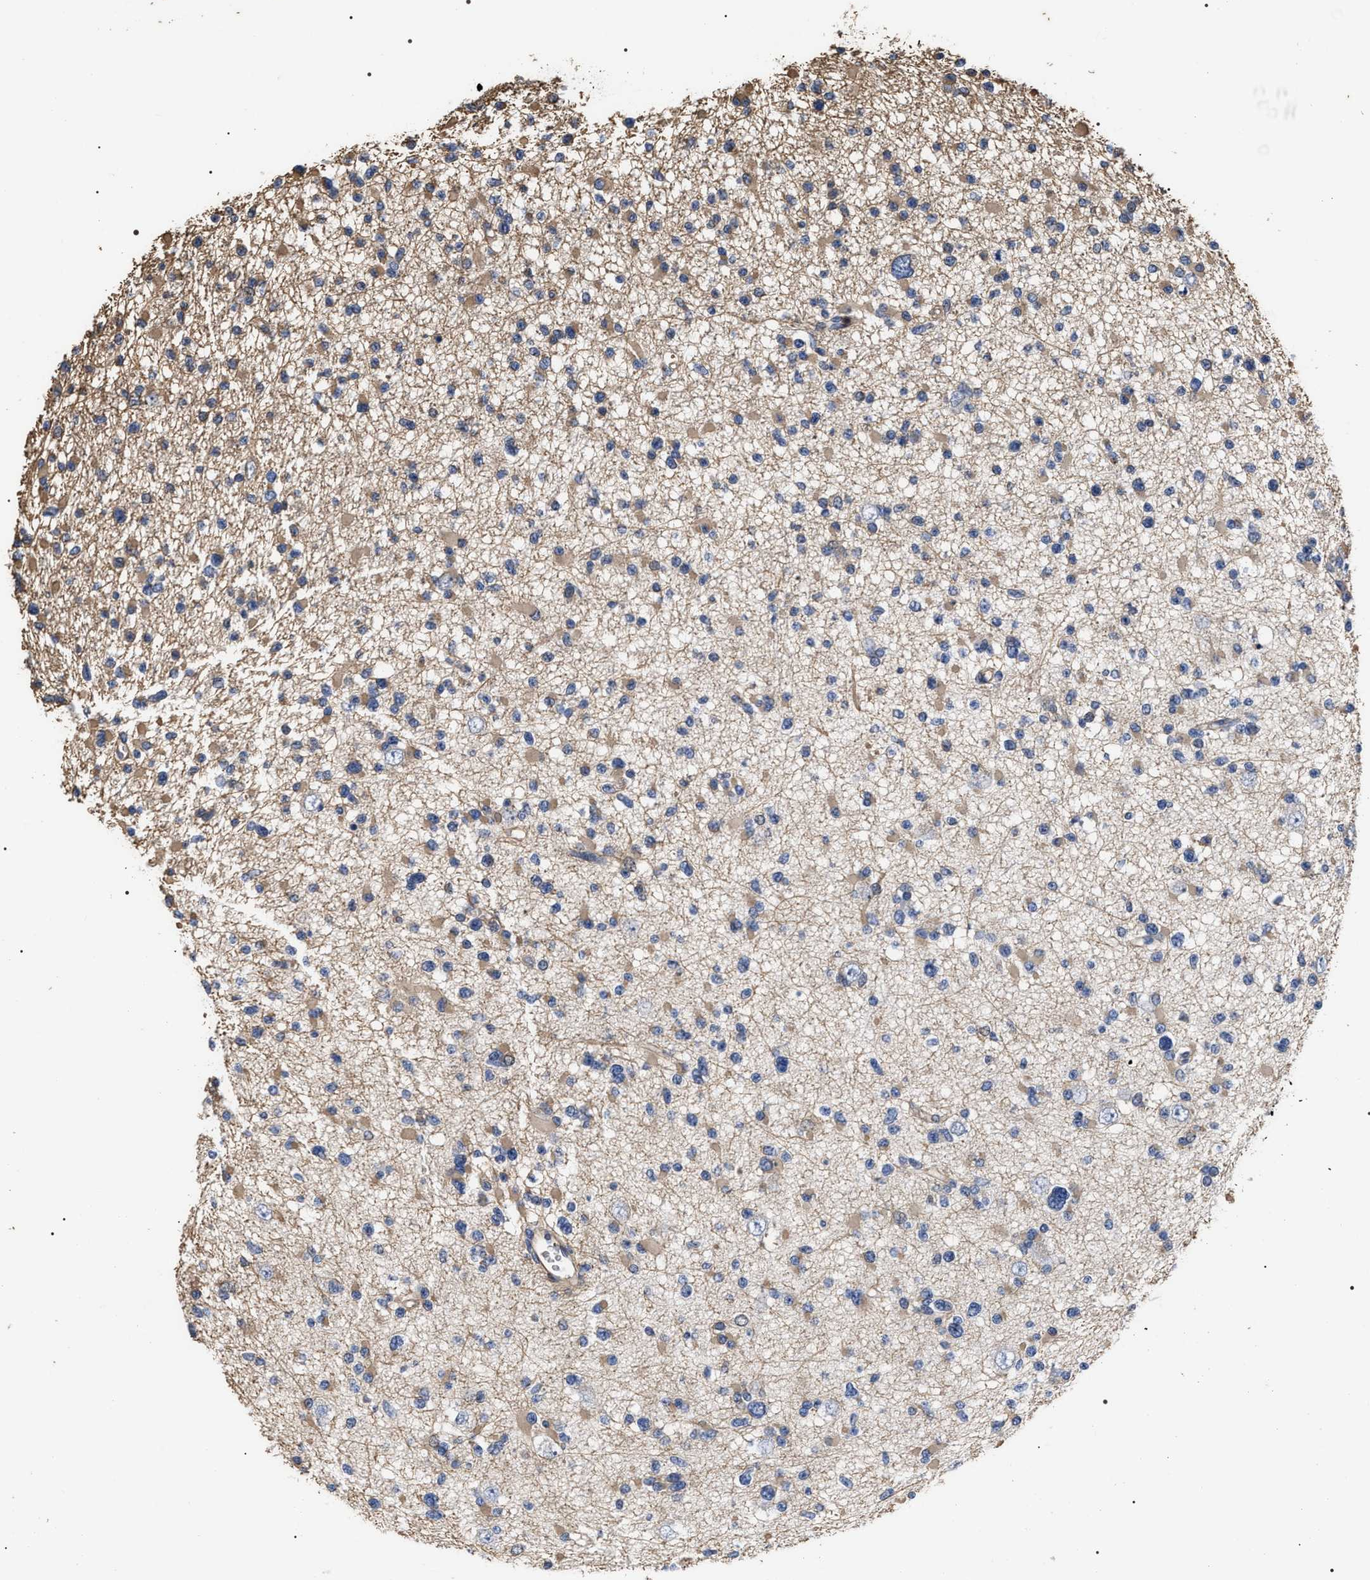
{"staining": {"intensity": "weak", "quantity": "25%-75%", "location": "cytoplasmic/membranous"}, "tissue": "glioma", "cell_type": "Tumor cells", "image_type": "cancer", "snomed": [{"axis": "morphology", "description": "Glioma, malignant, Low grade"}, {"axis": "topography", "description": "Brain"}], "caption": "About 25%-75% of tumor cells in glioma display weak cytoplasmic/membranous protein staining as visualized by brown immunohistochemical staining.", "gene": "TSPAN33", "patient": {"sex": "female", "age": 22}}